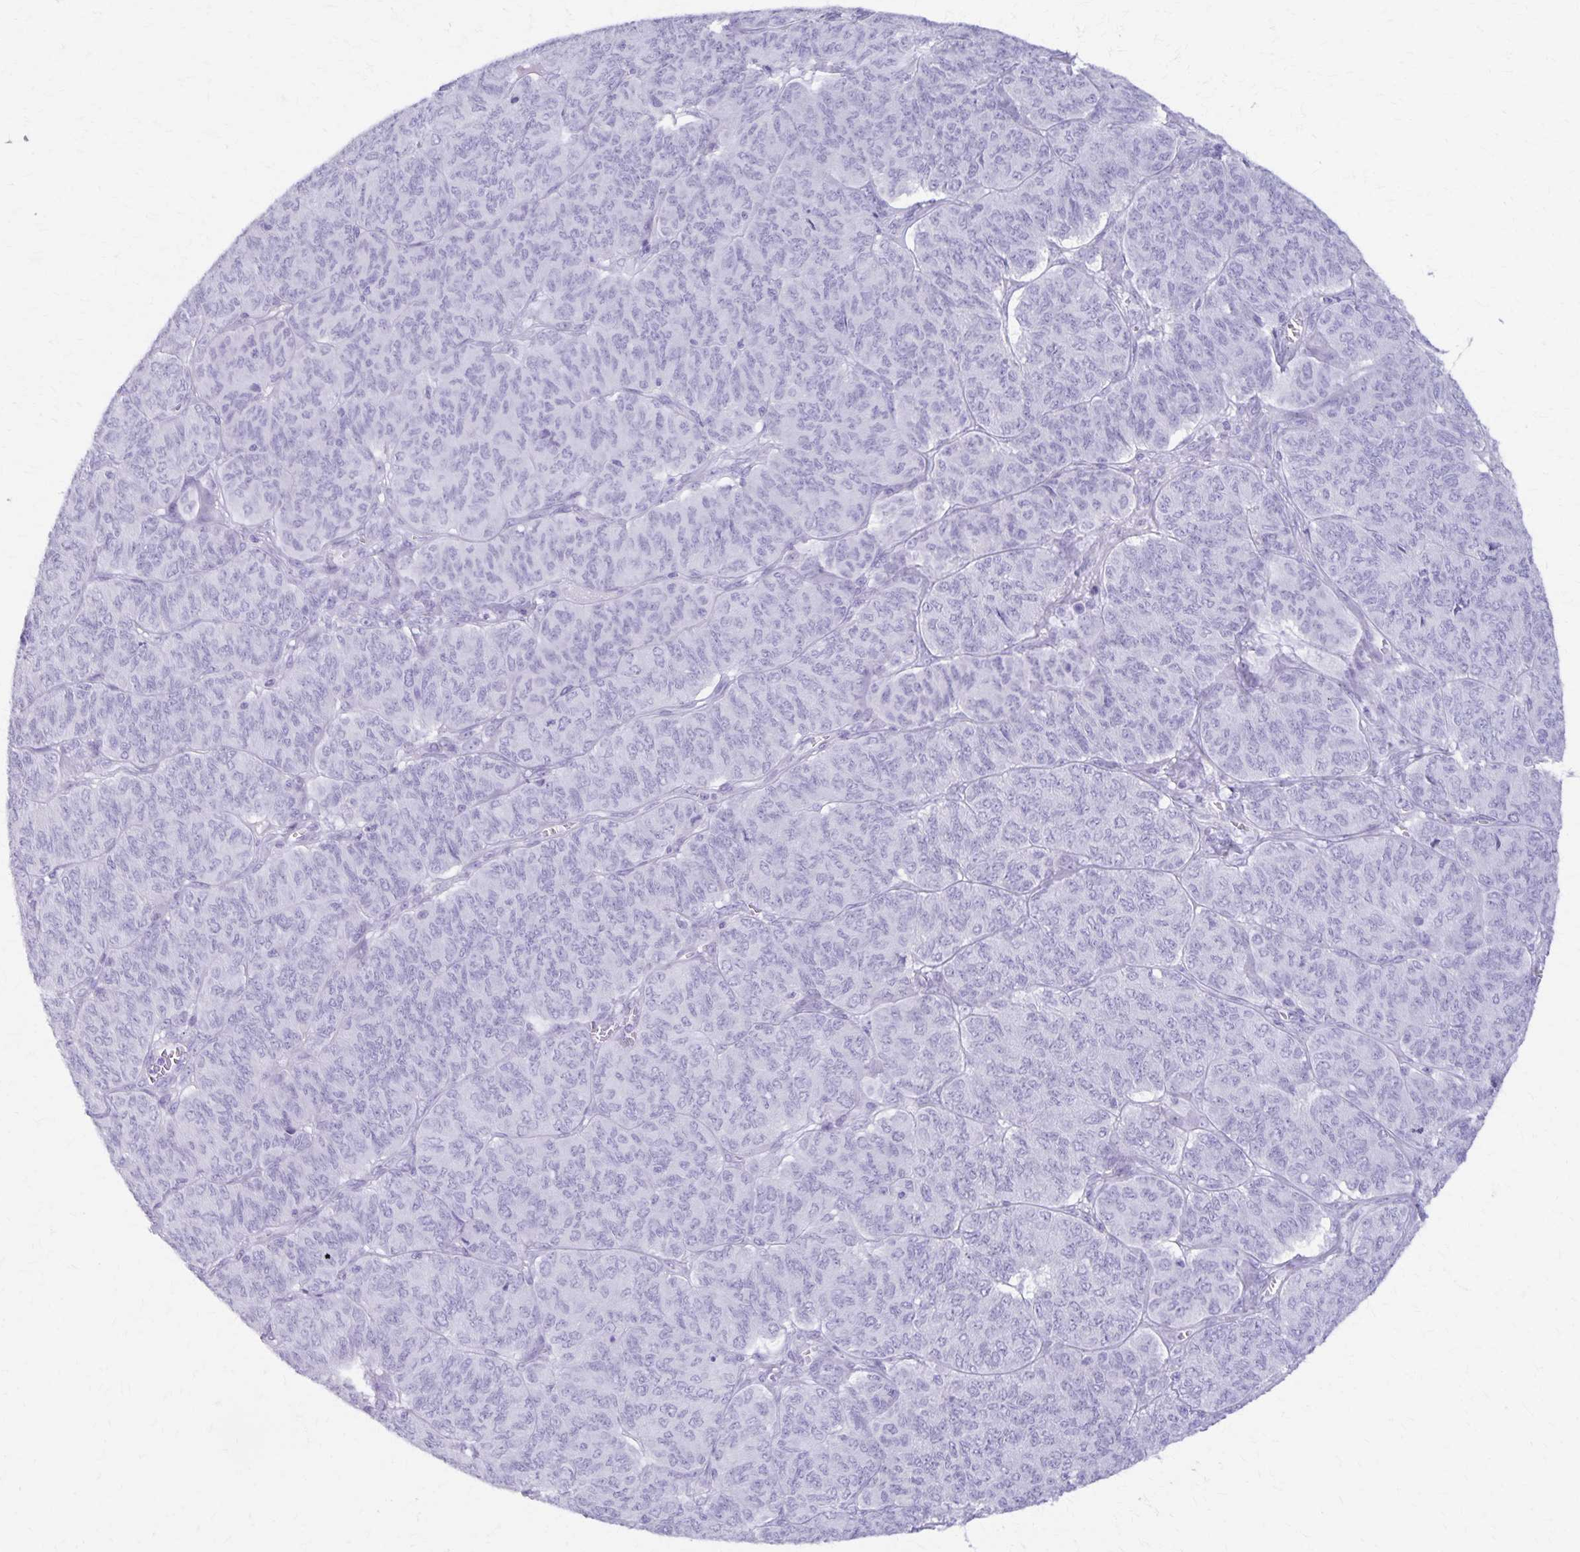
{"staining": {"intensity": "negative", "quantity": "none", "location": "none"}, "tissue": "ovarian cancer", "cell_type": "Tumor cells", "image_type": "cancer", "snomed": [{"axis": "morphology", "description": "Carcinoma, endometroid"}, {"axis": "topography", "description": "Ovary"}], "caption": "Immunohistochemical staining of ovarian cancer (endometroid carcinoma) shows no significant staining in tumor cells.", "gene": "DEFA5", "patient": {"sex": "female", "age": 80}}